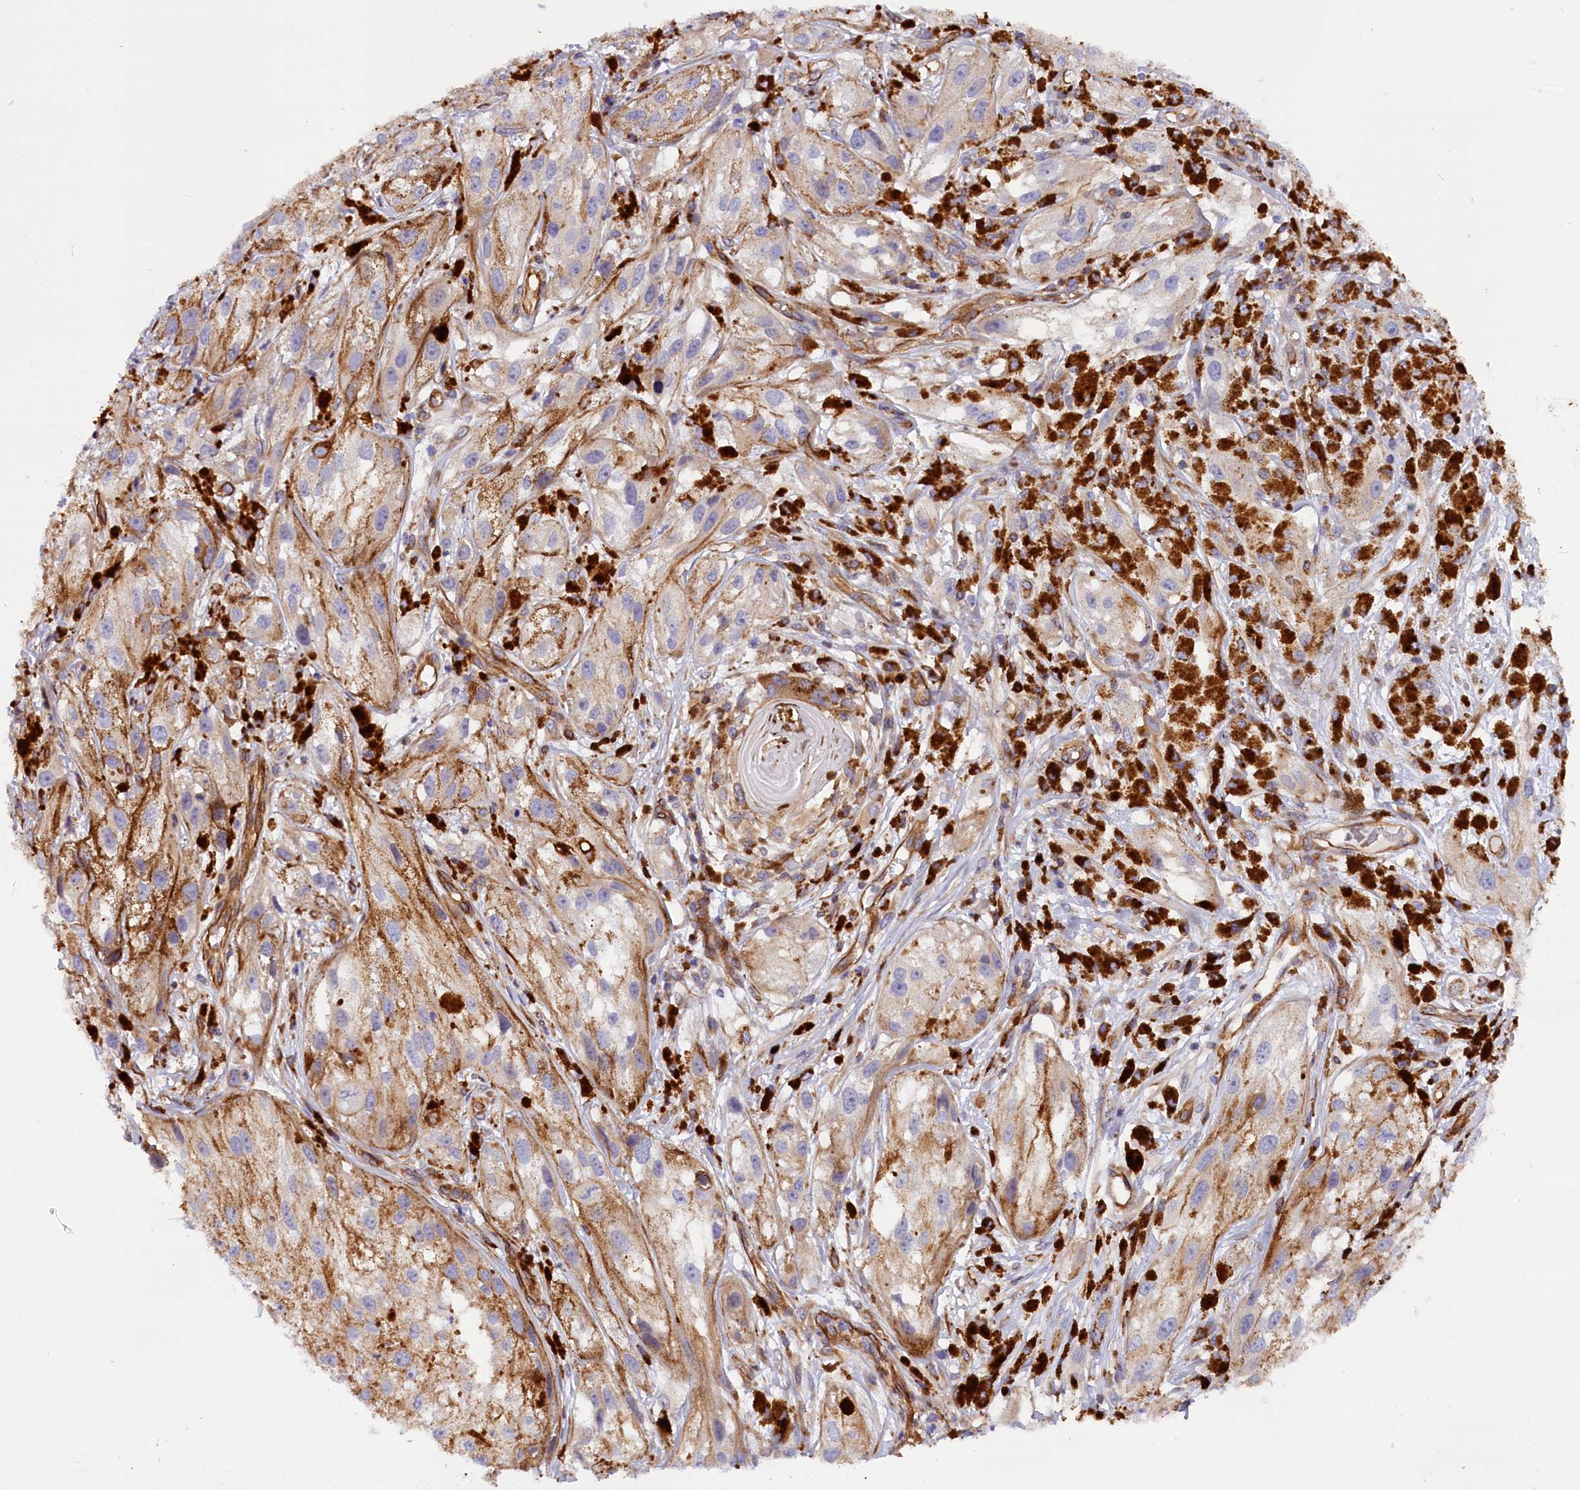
{"staining": {"intensity": "negative", "quantity": "none", "location": "none"}, "tissue": "melanoma", "cell_type": "Tumor cells", "image_type": "cancer", "snomed": [{"axis": "morphology", "description": "Malignant melanoma, NOS"}, {"axis": "topography", "description": "Skin"}], "caption": "Melanoma was stained to show a protein in brown. There is no significant staining in tumor cells. Nuclei are stained in blue.", "gene": "MED20", "patient": {"sex": "male", "age": 88}}